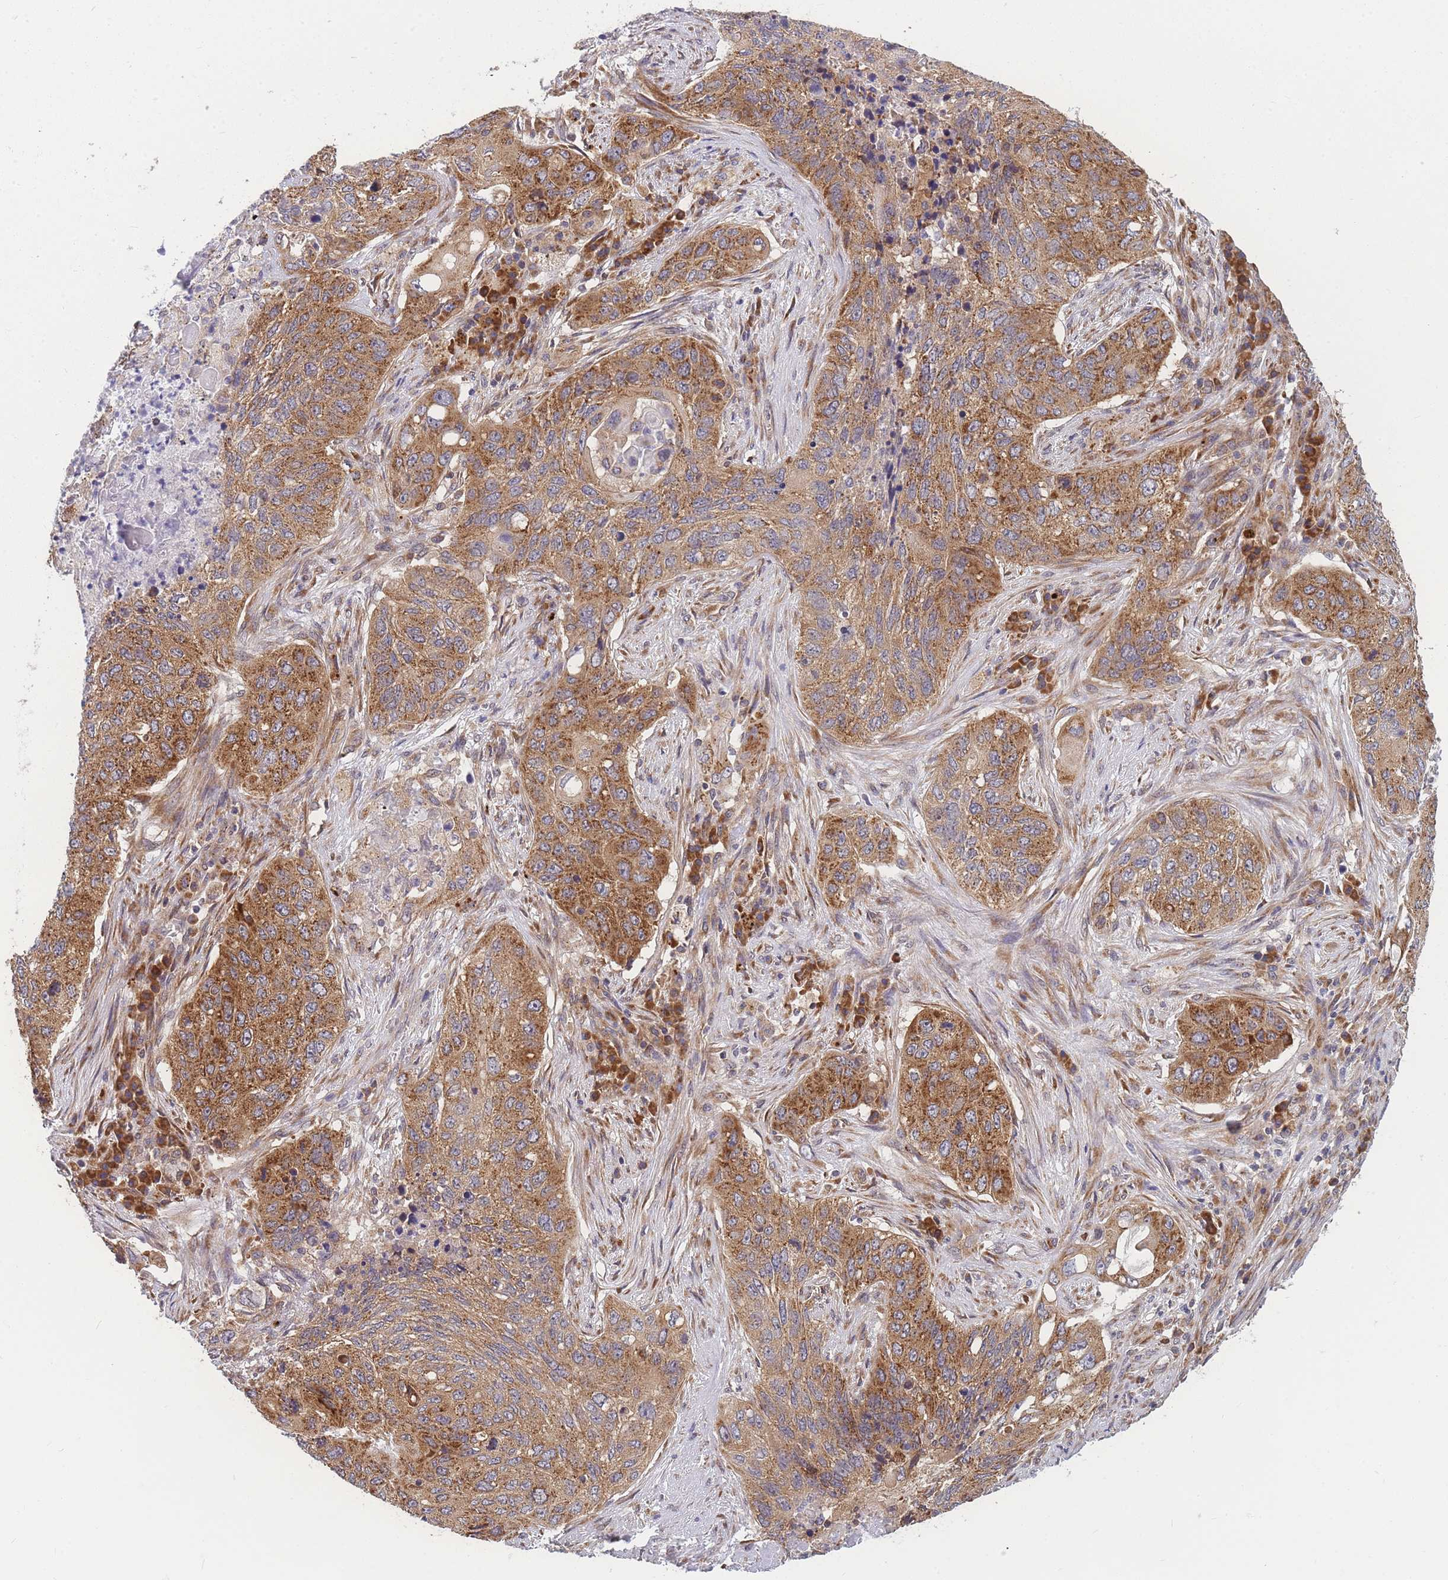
{"staining": {"intensity": "strong", "quantity": ">75%", "location": "cytoplasmic/membranous"}, "tissue": "lung cancer", "cell_type": "Tumor cells", "image_type": "cancer", "snomed": [{"axis": "morphology", "description": "Squamous cell carcinoma, NOS"}, {"axis": "topography", "description": "Lung"}], "caption": "IHC (DAB) staining of human lung cancer (squamous cell carcinoma) demonstrates strong cytoplasmic/membranous protein positivity in about >75% of tumor cells.", "gene": "MRPL23", "patient": {"sex": "female", "age": 63}}